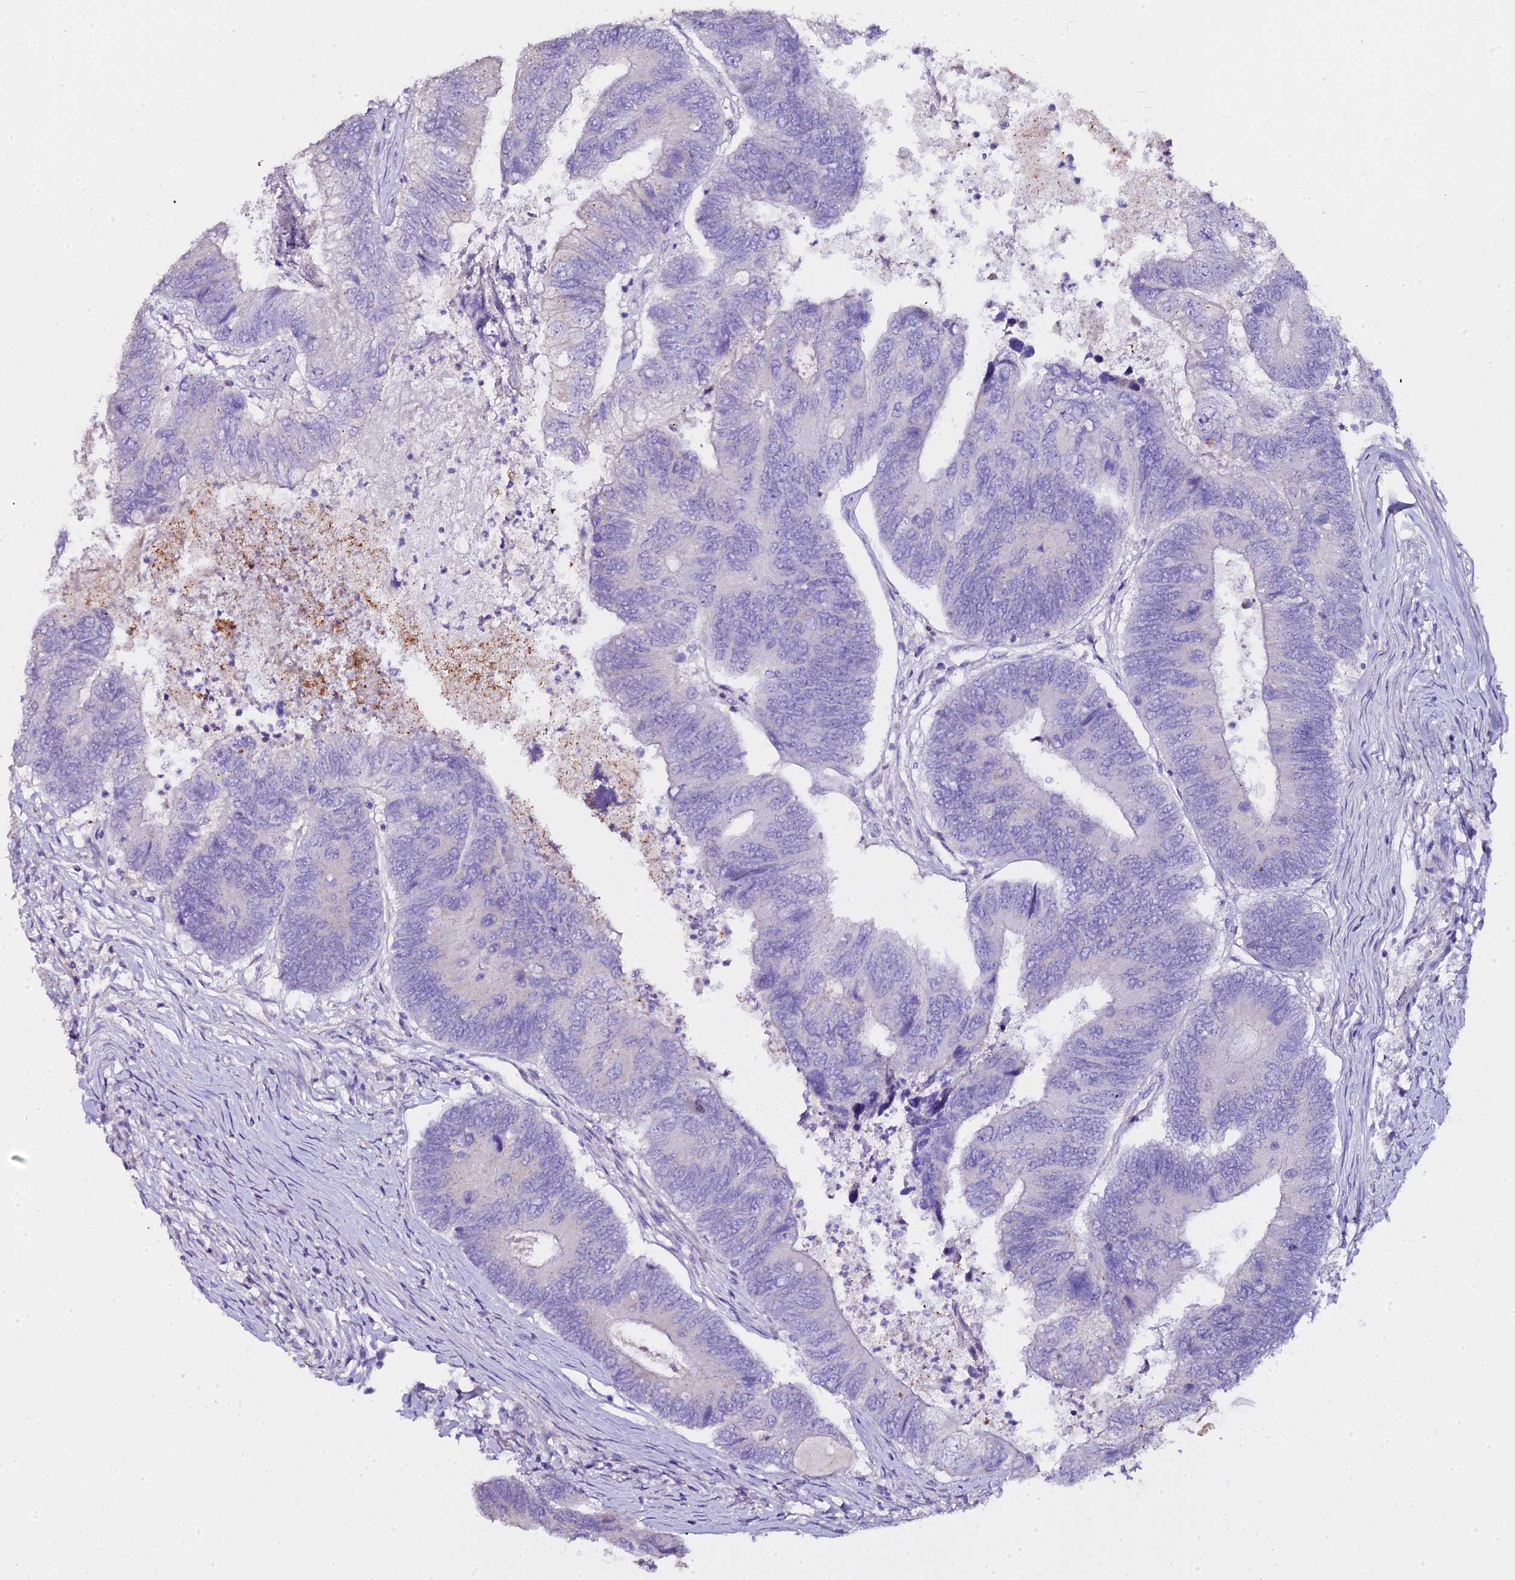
{"staining": {"intensity": "negative", "quantity": "none", "location": "none"}, "tissue": "colorectal cancer", "cell_type": "Tumor cells", "image_type": "cancer", "snomed": [{"axis": "morphology", "description": "Adenocarcinoma, NOS"}, {"axis": "topography", "description": "Colon"}], "caption": "This is an IHC image of colorectal cancer (adenocarcinoma). There is no staining in tumor cells.", "gene": "GLYAT", "patient": {"sex": "female", "age": 67}}